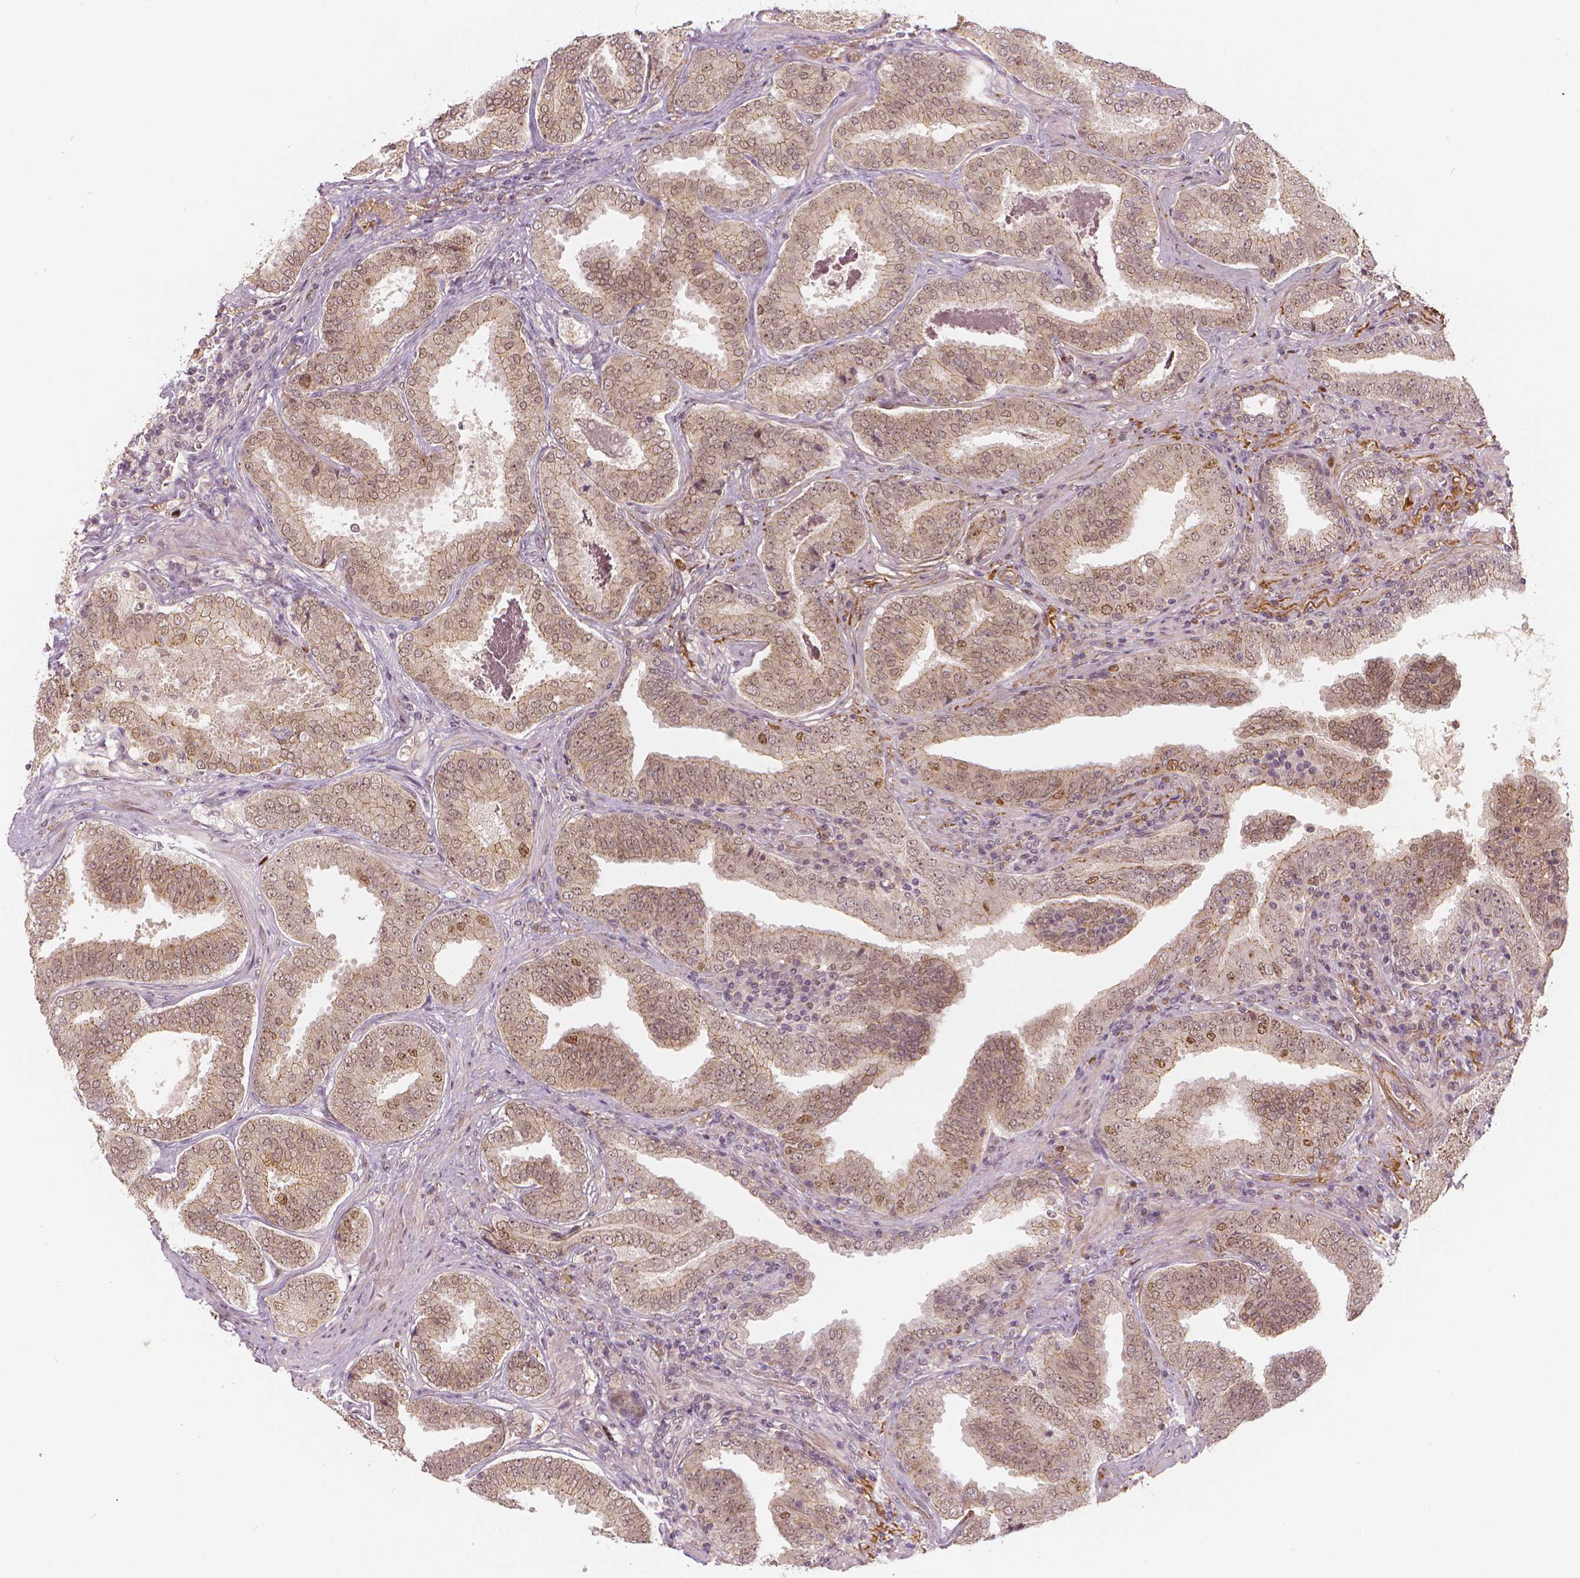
{"staining": {"intensity": "moderate", "quantity": "25%-75%", "location": "cytoplasmic/membranous,nuclear"}, "tissue": "prostate cancer", "cell_type": "Tumor cells", "image_type": "cancer", "snomed": [{"axis": "morphology", "description": "Adenocarcinoma, NOS"}, {"axis": "topography", "description": "Prostate"}], "caption": "Brown immunohistochemical staining in adenocarcinoma (prostate) shows moderate cytoplasmic/membranous and nuclear staining in approximately 25%-75% of tumor cells. (Brightfield microscopy of DAB IHC at high magnification).", "gene": "NSD2", "patient": {"sex": "male", "age": 64}}